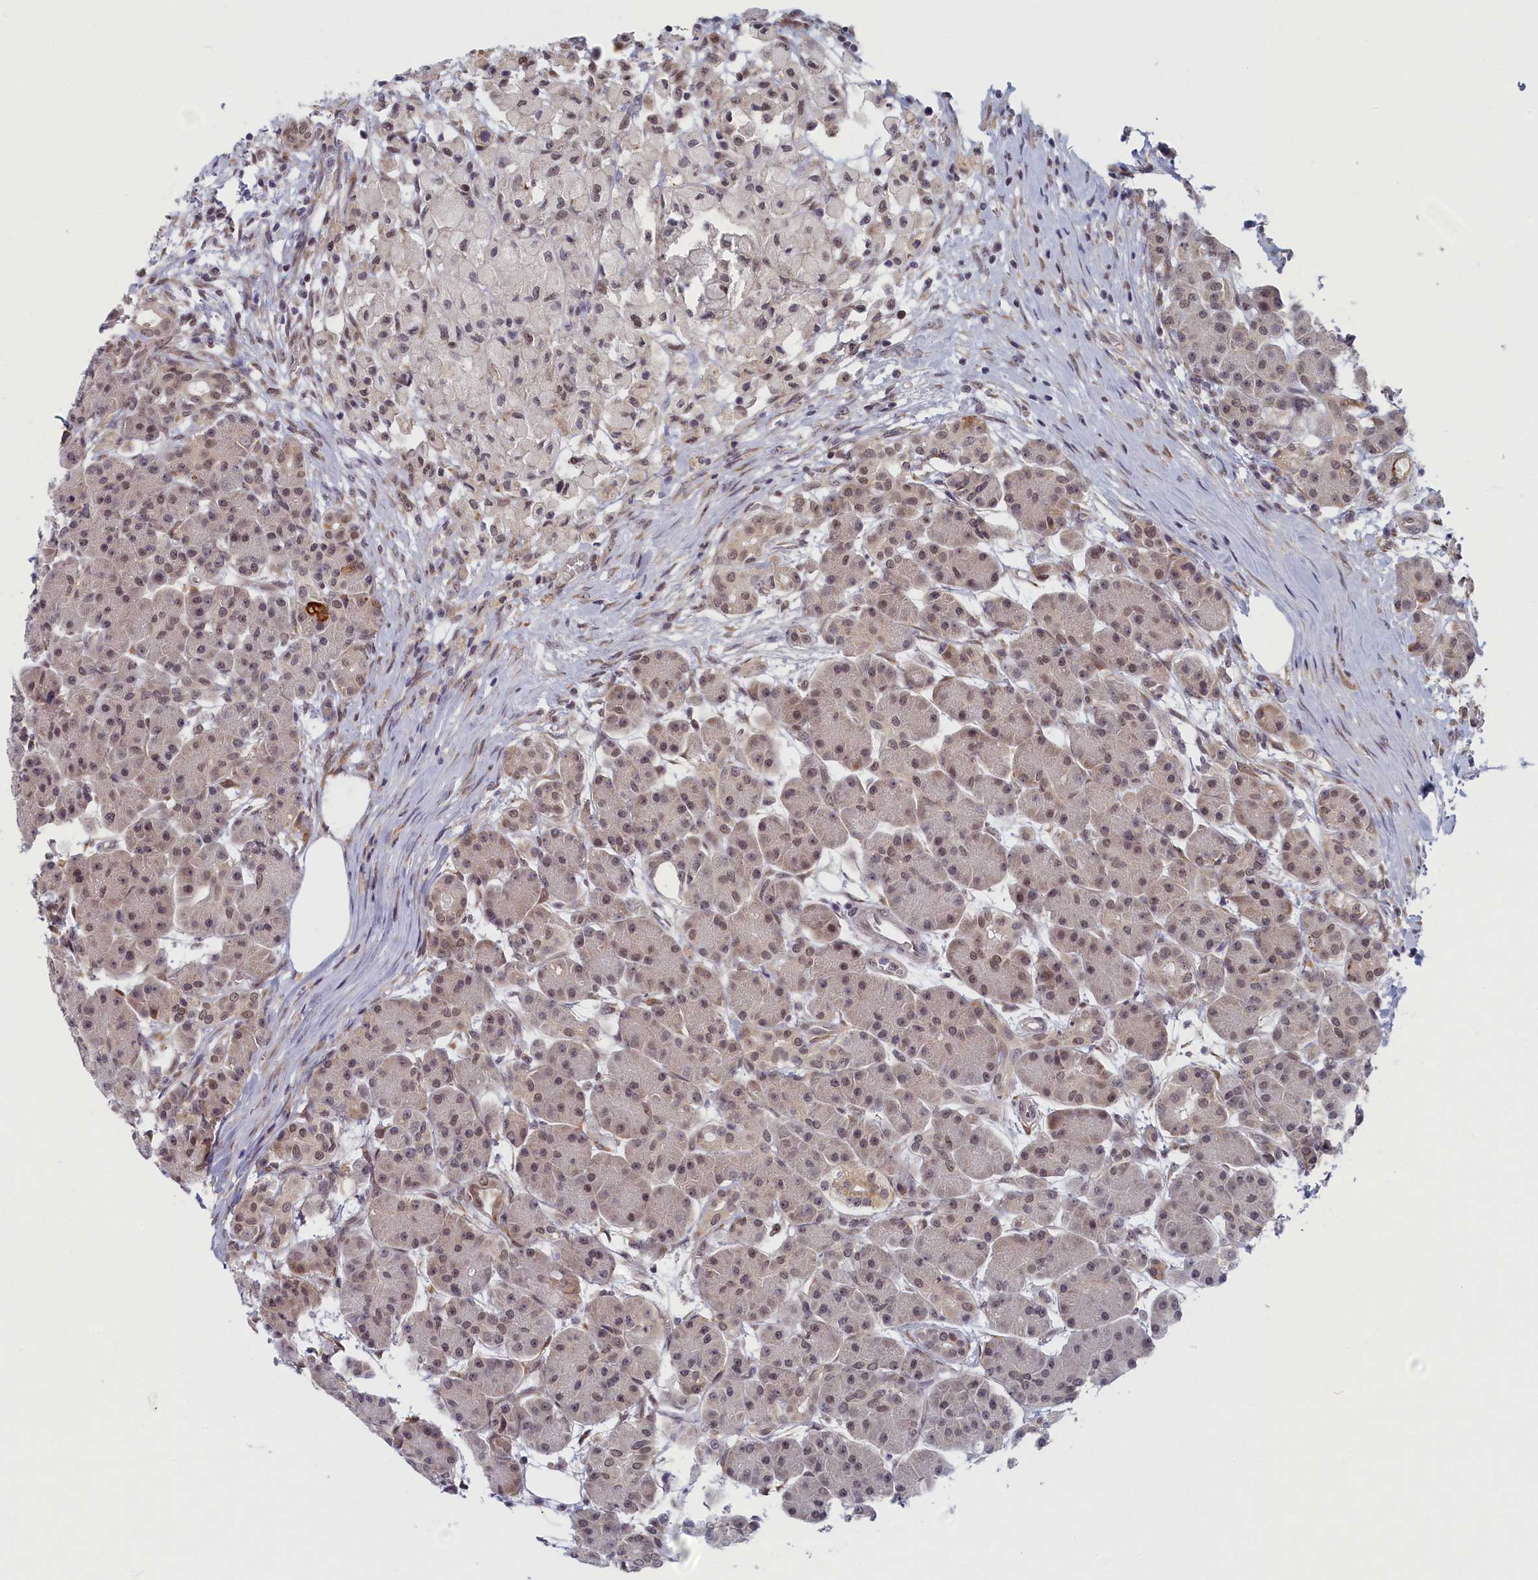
{"staining": {"intensity": "weak", "quantity": ">75%", "location": "nuclear"}, "tissue": "pancreas", "cell_type": "Exocrine glandular cells", "image_type": "normal", "snomed": [{"axis": "morphology", "description": "Normal tissue, NOS"}, {"axis": "topography", "description": "Pancreas"}], "caption": "An IHC micrograph of benign tissue is shown. Protein staining in brown shows weak nuclear positivity in pancreas within exocrine glandular cells.", "gene": "DNAJC17", "patient": {"sex": "male", "age": 63}}